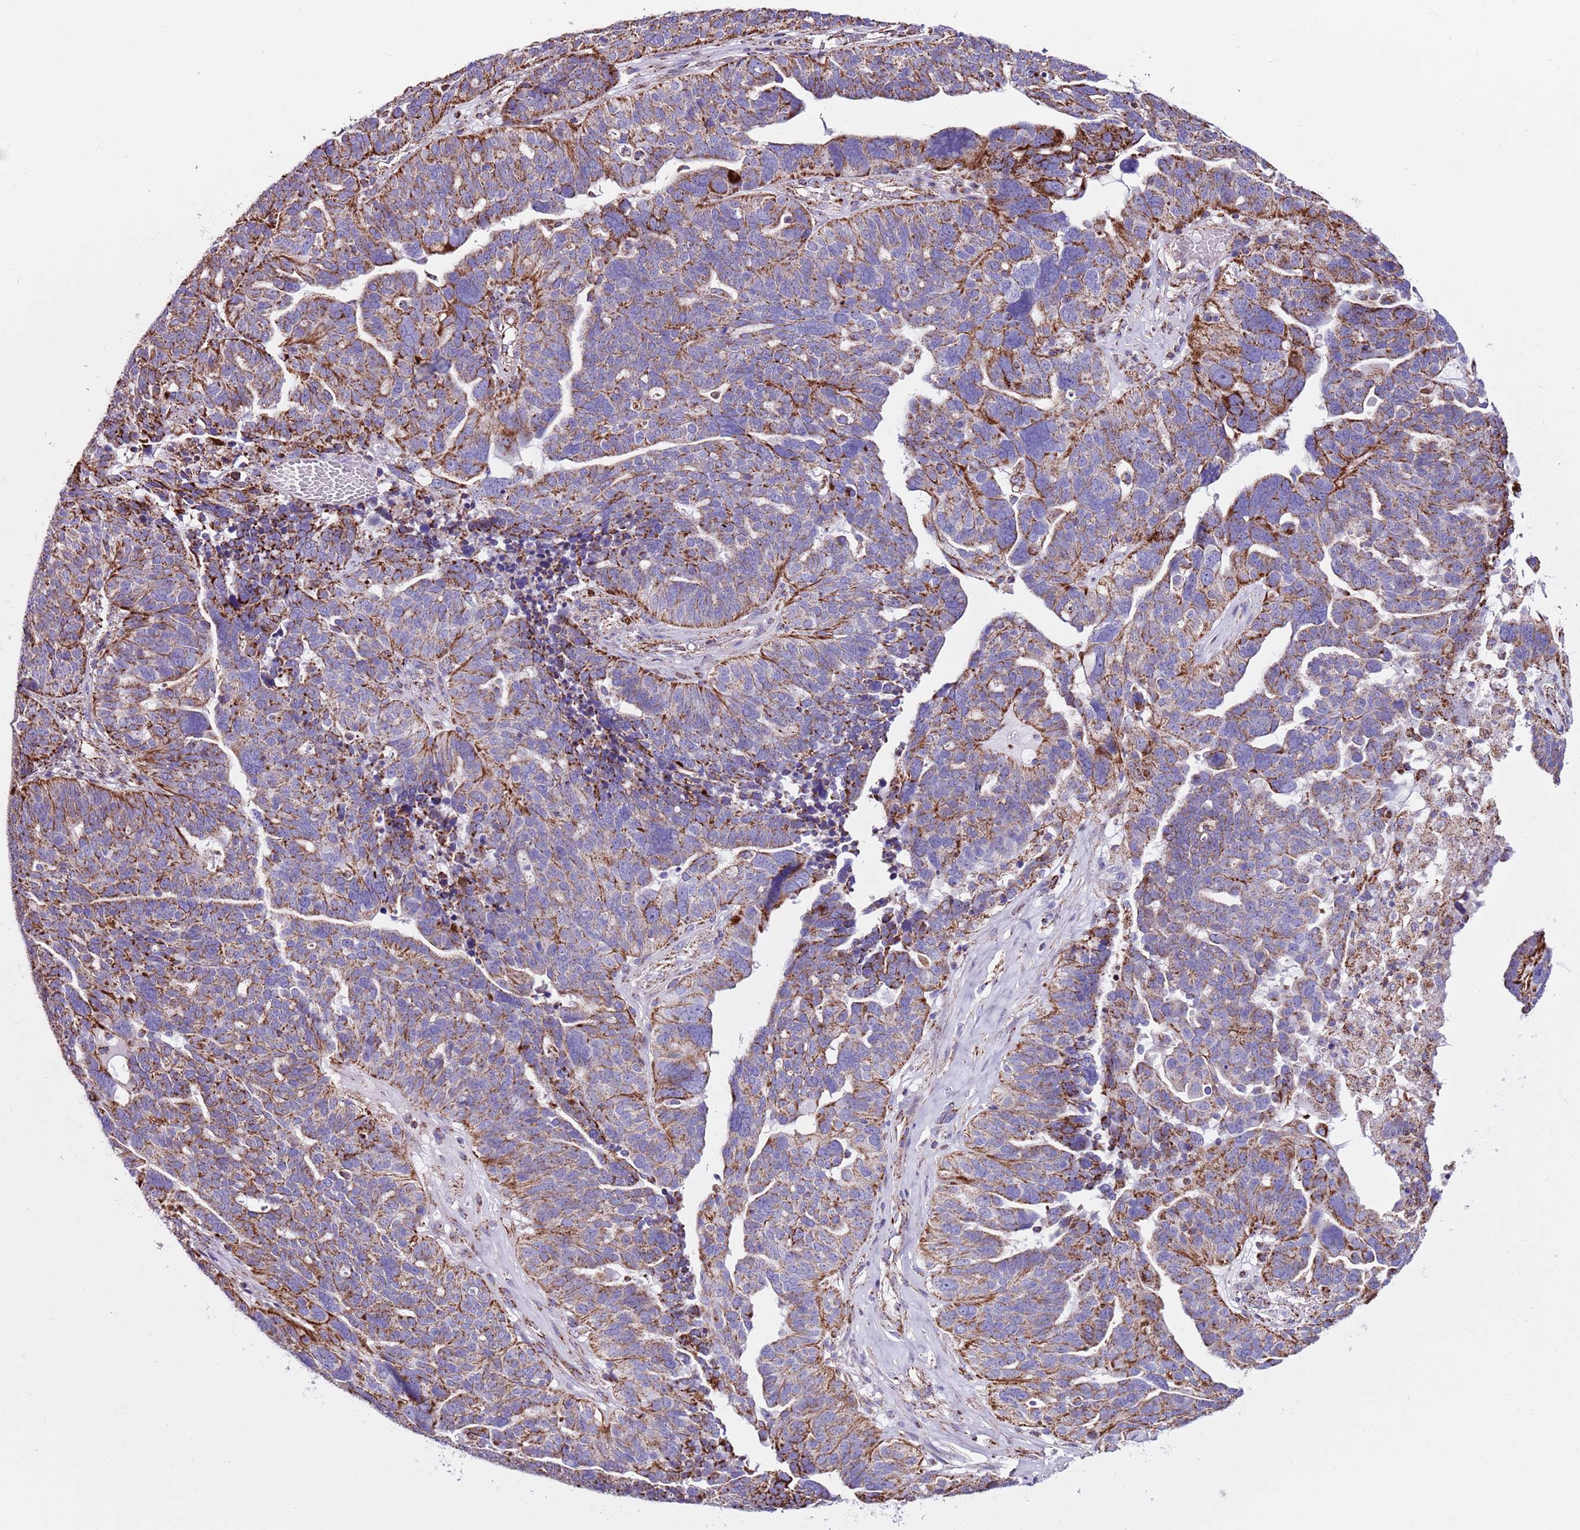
{"staining": {"intensity": "moderate", "quantity": "25%-75%", "location": "cytoplasmic/membranous"}, "tissue": "ovarian cancer", "cell_type": "Tumor cells", "image_type": "cancer", "snomed": [{"axis": "morphology", "description": "Cystadenocarcinoma, serous, NOS"}, {"axis": "topography", "description": "Ovary"}], "caption": "Human ovarian serous cystadenocarcinoma stained with a brown dye displays moderate cytoplasmic/membranous positive staining in approximately 25%-75% of tumor cells.", "gene": "HECTD4", "patient": {"sex": "female", "age": 59}}